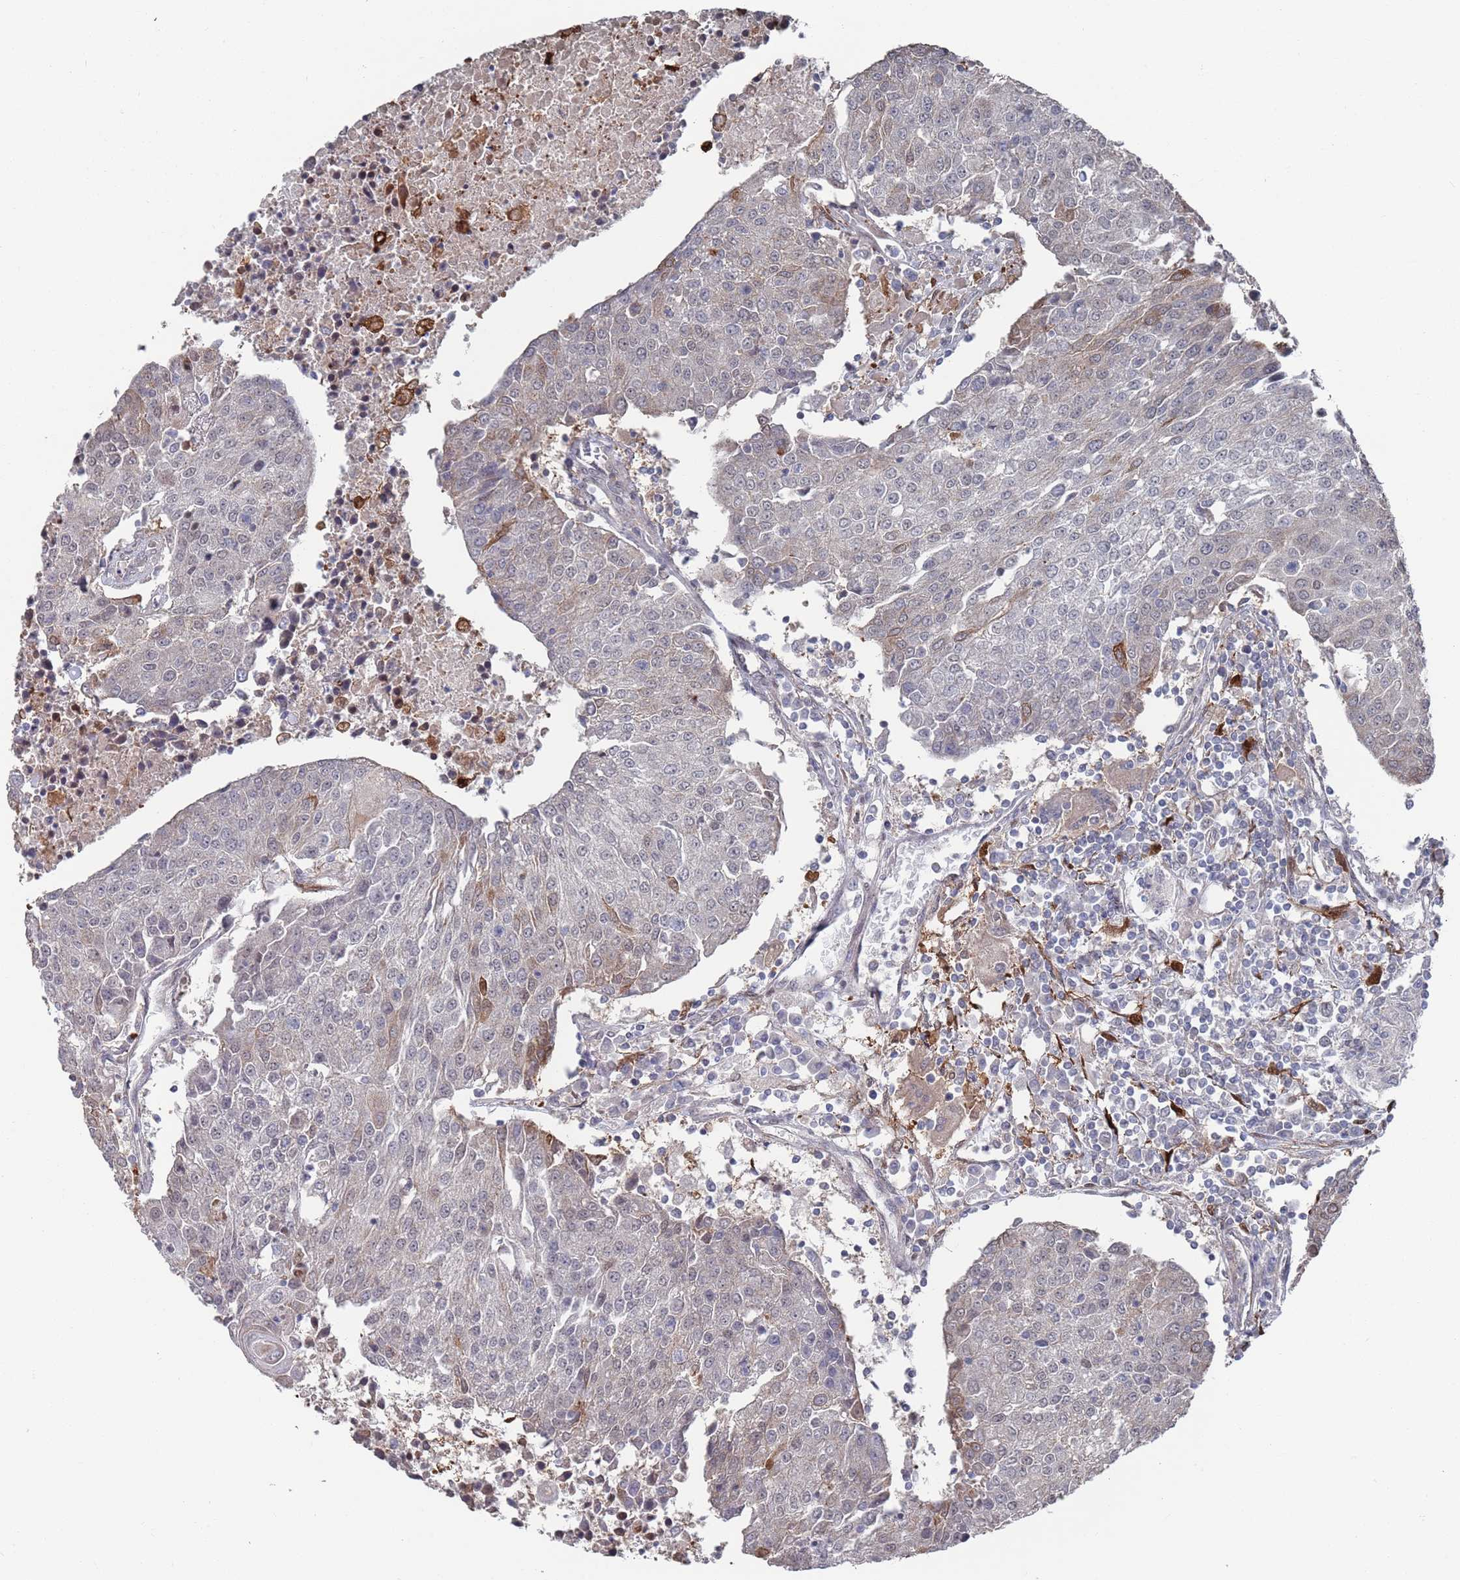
{"staining": {"intensity": "moderate", "quantity": "<25%", "location": "cytoplasmic/membranous"}, "tissue": "urothelial cancer", "cell_type": "Tumor cells", "image_type": "cancer", "snomed": [{"axis": "morphology", "description": "Urothelial carcinoma, High grade"}, {"axis": "topography", "description": "Urinary bladder"}], "caption": "Tumor cells exhibit low levels of moderate cytoplasmic/membranous expression in about <25% of cells in human urothelial carcinoma (high-grade).", "gene": "DGKD", "patient": {"sex": "female", "age": 85}}